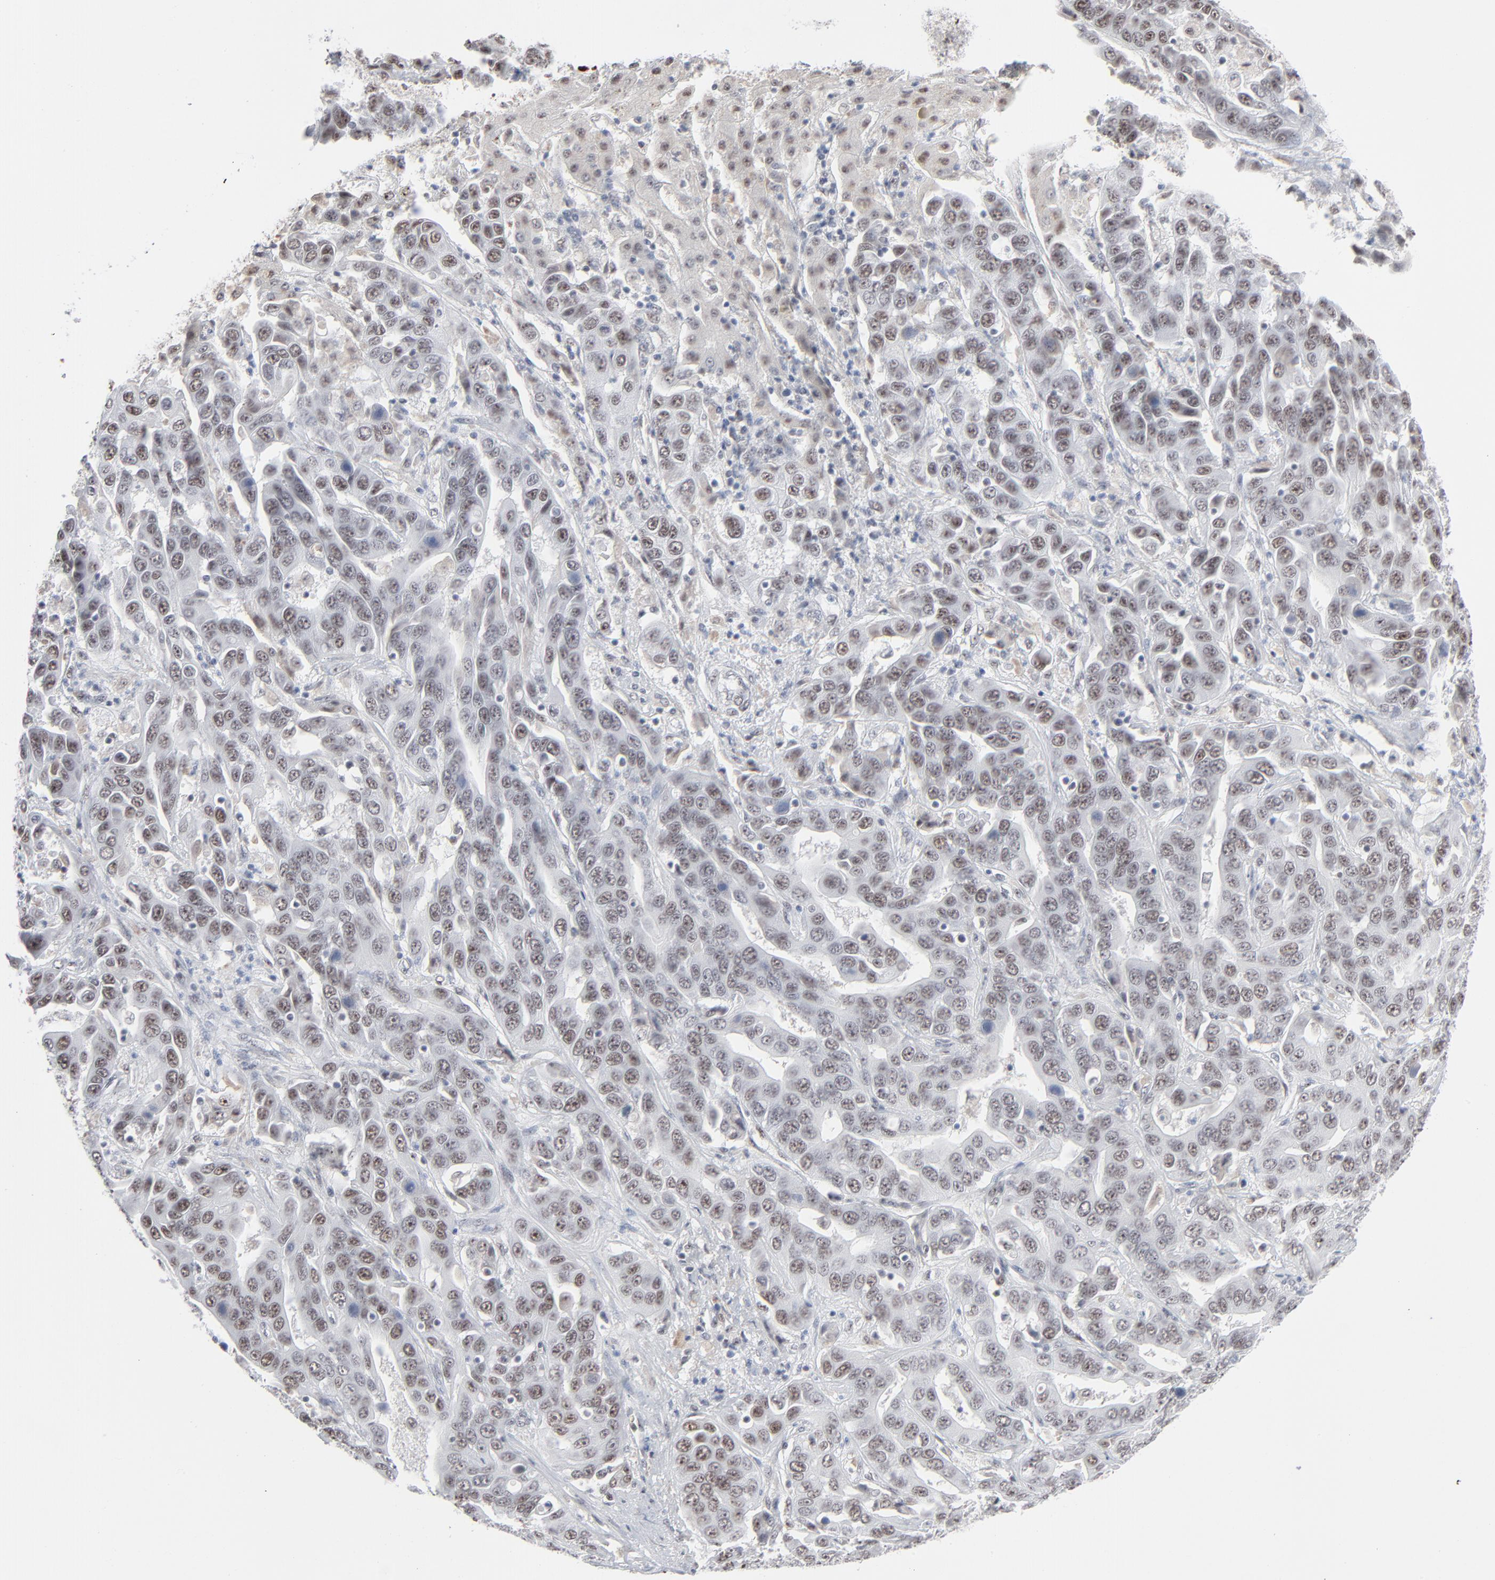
{"staining": {"intensity": "weak", "quantity": ">75%", "location": "nuclear"}, "tissue": "liver cancer", "cell_type": "Tumor cells", "image_type": "cancer", "snomed": [{"axis": "morphology", "description": "Cholangiocarcinoma"}, {"axis": "topography", "description": "Liver"}], "caption": "Liver cholangiocarcinoma stained for a protein shows weak nuclear positivity in tumor cells.", "gene": "MPHOSPH6", "patient": {"sex": "female", "age": 52}}